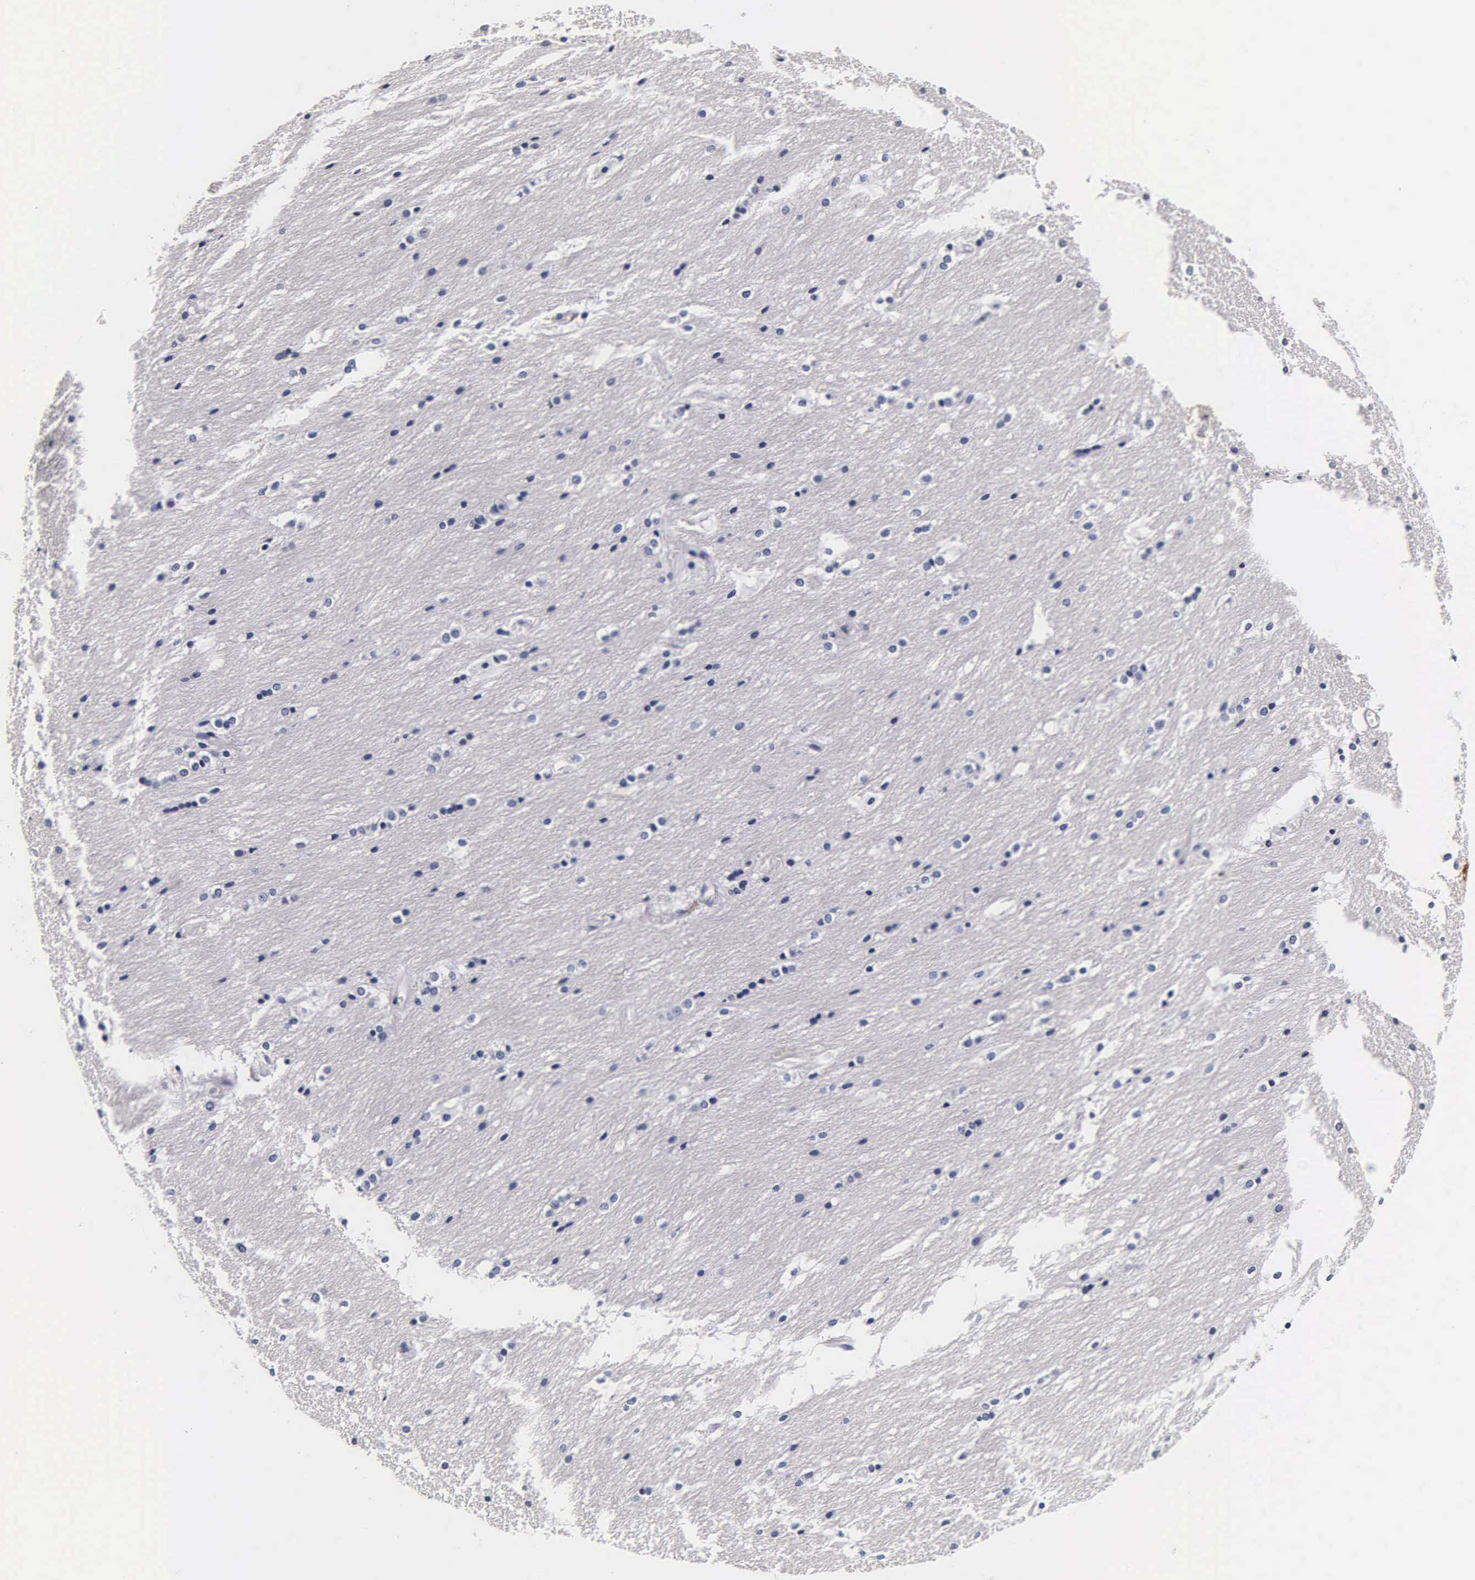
{"staining": {"intensity": "negative", "quantity": "none", "location": "none"}, "tissue": "caudate", "cell_type": "Glial cells", "image_type": "normal", "snomed": [{"axis": "morphology", "description": "Normal tissue, NOS"}, {"axis": "topography", "description": "Lateral ventricle wall"}], "caption": "The histopathology image displays no significant staining in glial cells of caudate. Brightfield microscopy of immunohistochemistry (IHC) stained with DAB (brown) and hematoxylin (blue), captured at high magnification.", "gene": "TG", "patient": {"sex": "female", "age": 19}}